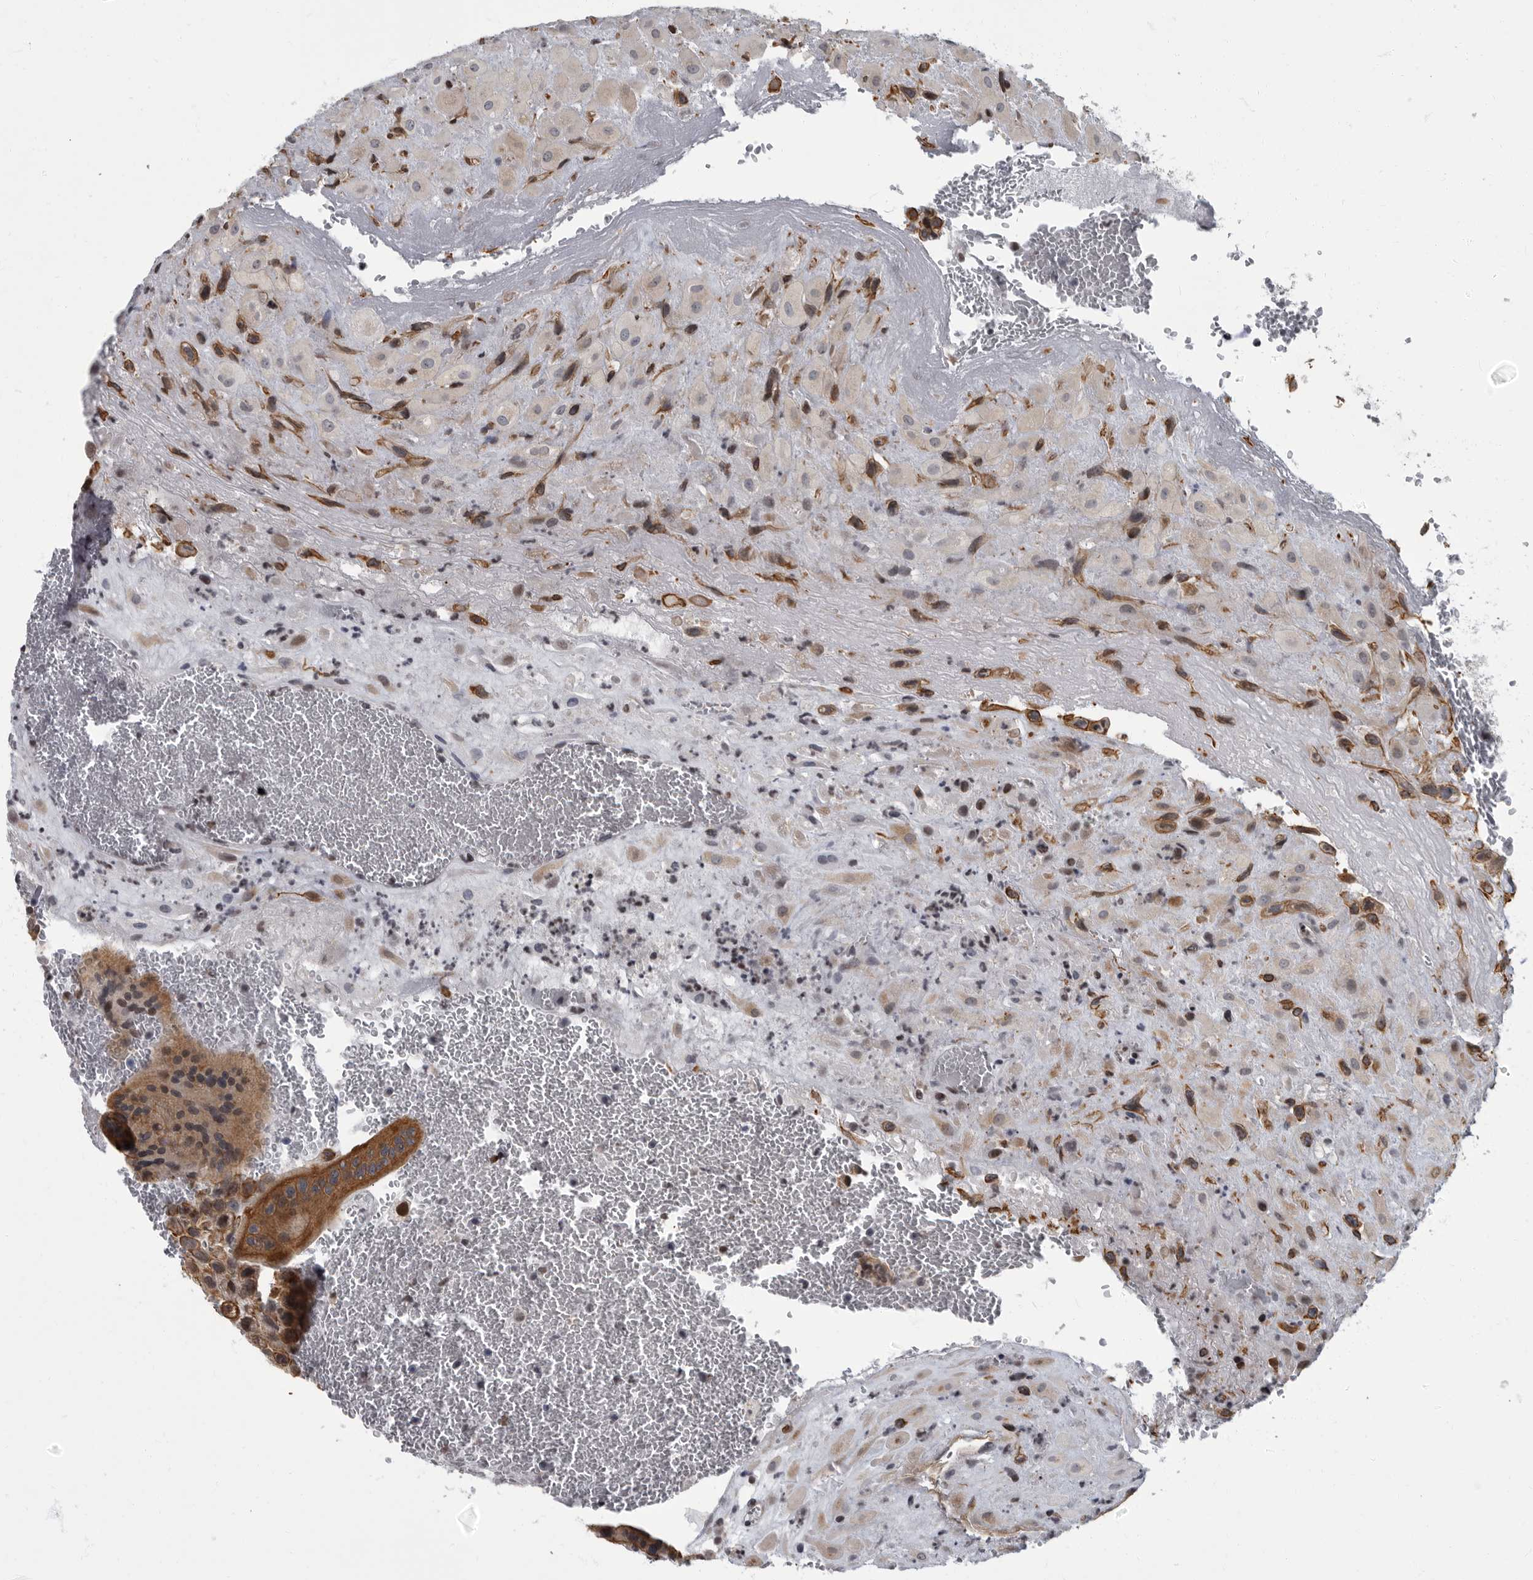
{"staining": {"intensity": "strong", "quantity": "25%-75%", "location": "cytoplasmic/membranous"}, "tissue": "placenta", "cell_type": "Decidual cells", "image_type": "normal", "snomed": [{"axis": "morphology", "description": "Normal tissue, NOS"}, {"axis": "topography", "description": "Placenta"}], "caption": "Decidual cells reveal strong cytoplasmic/membranous staining in approximately 25%-75% of cells in unremarkable placenta.", "gene": "EVI5", "patient": {"sex": "female", "age": 35}}